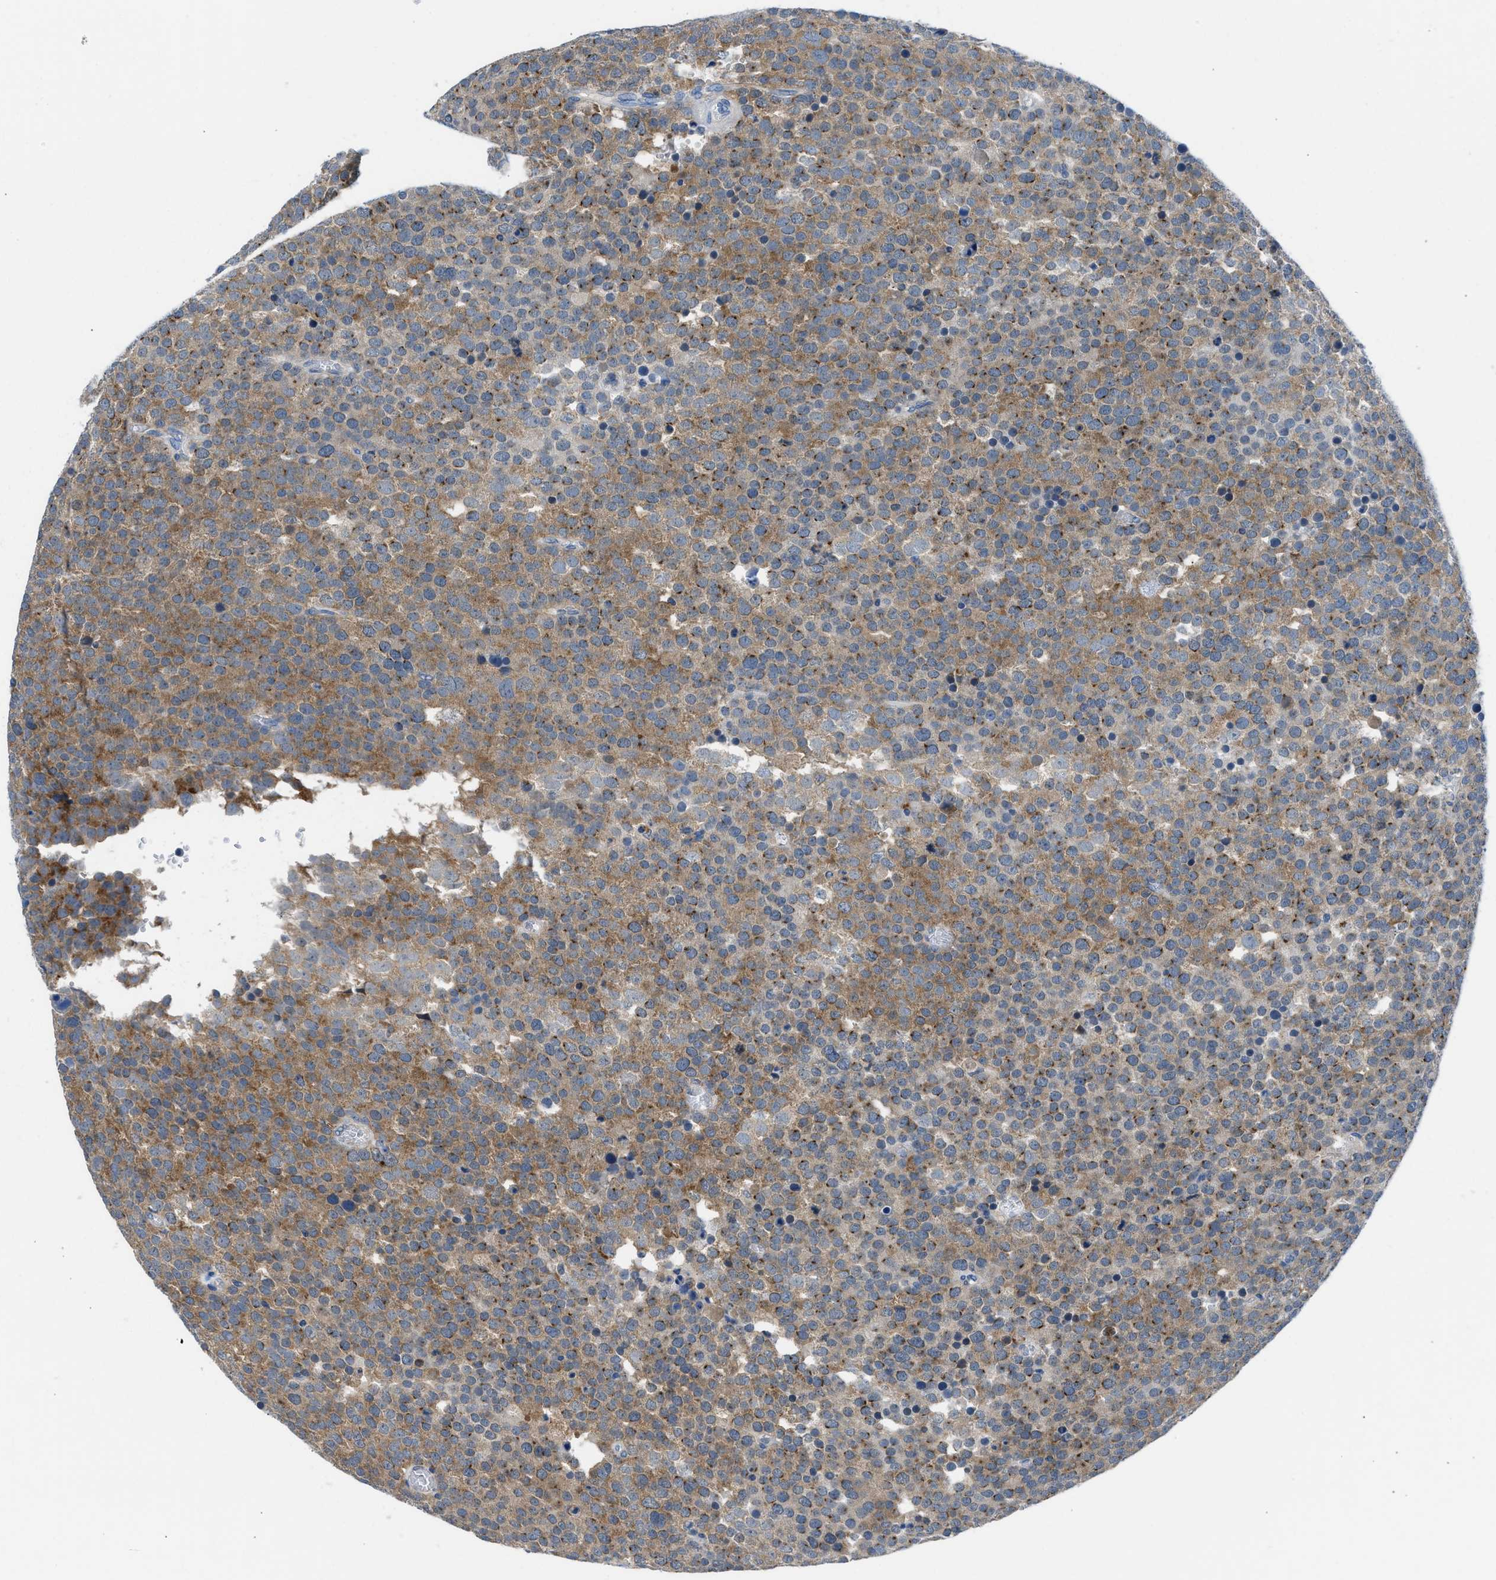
{"staining": {"intensity": "moderate", "quantity": ">75%", "location": "cytoplasmic/membranous"}, "tissue": "testis cancer", "cell_type": "Tumor cells", "image_type": "cancer", "snomed": [{"axis": "morphology", "description": "Normal tissue, NOS"}, {"axis": "morphology", "description": "Seminoma, NOS"}, {"axis": "topography", "description": "Testis"}], "caption": "The histopathology image demonstrates a brown stain indicating the presence of a protein in the cytoplasmic/membranous of tumor cells in testis cancer.", "gene": "BNC2", "patient": {"sex": "male", "age": 71}}